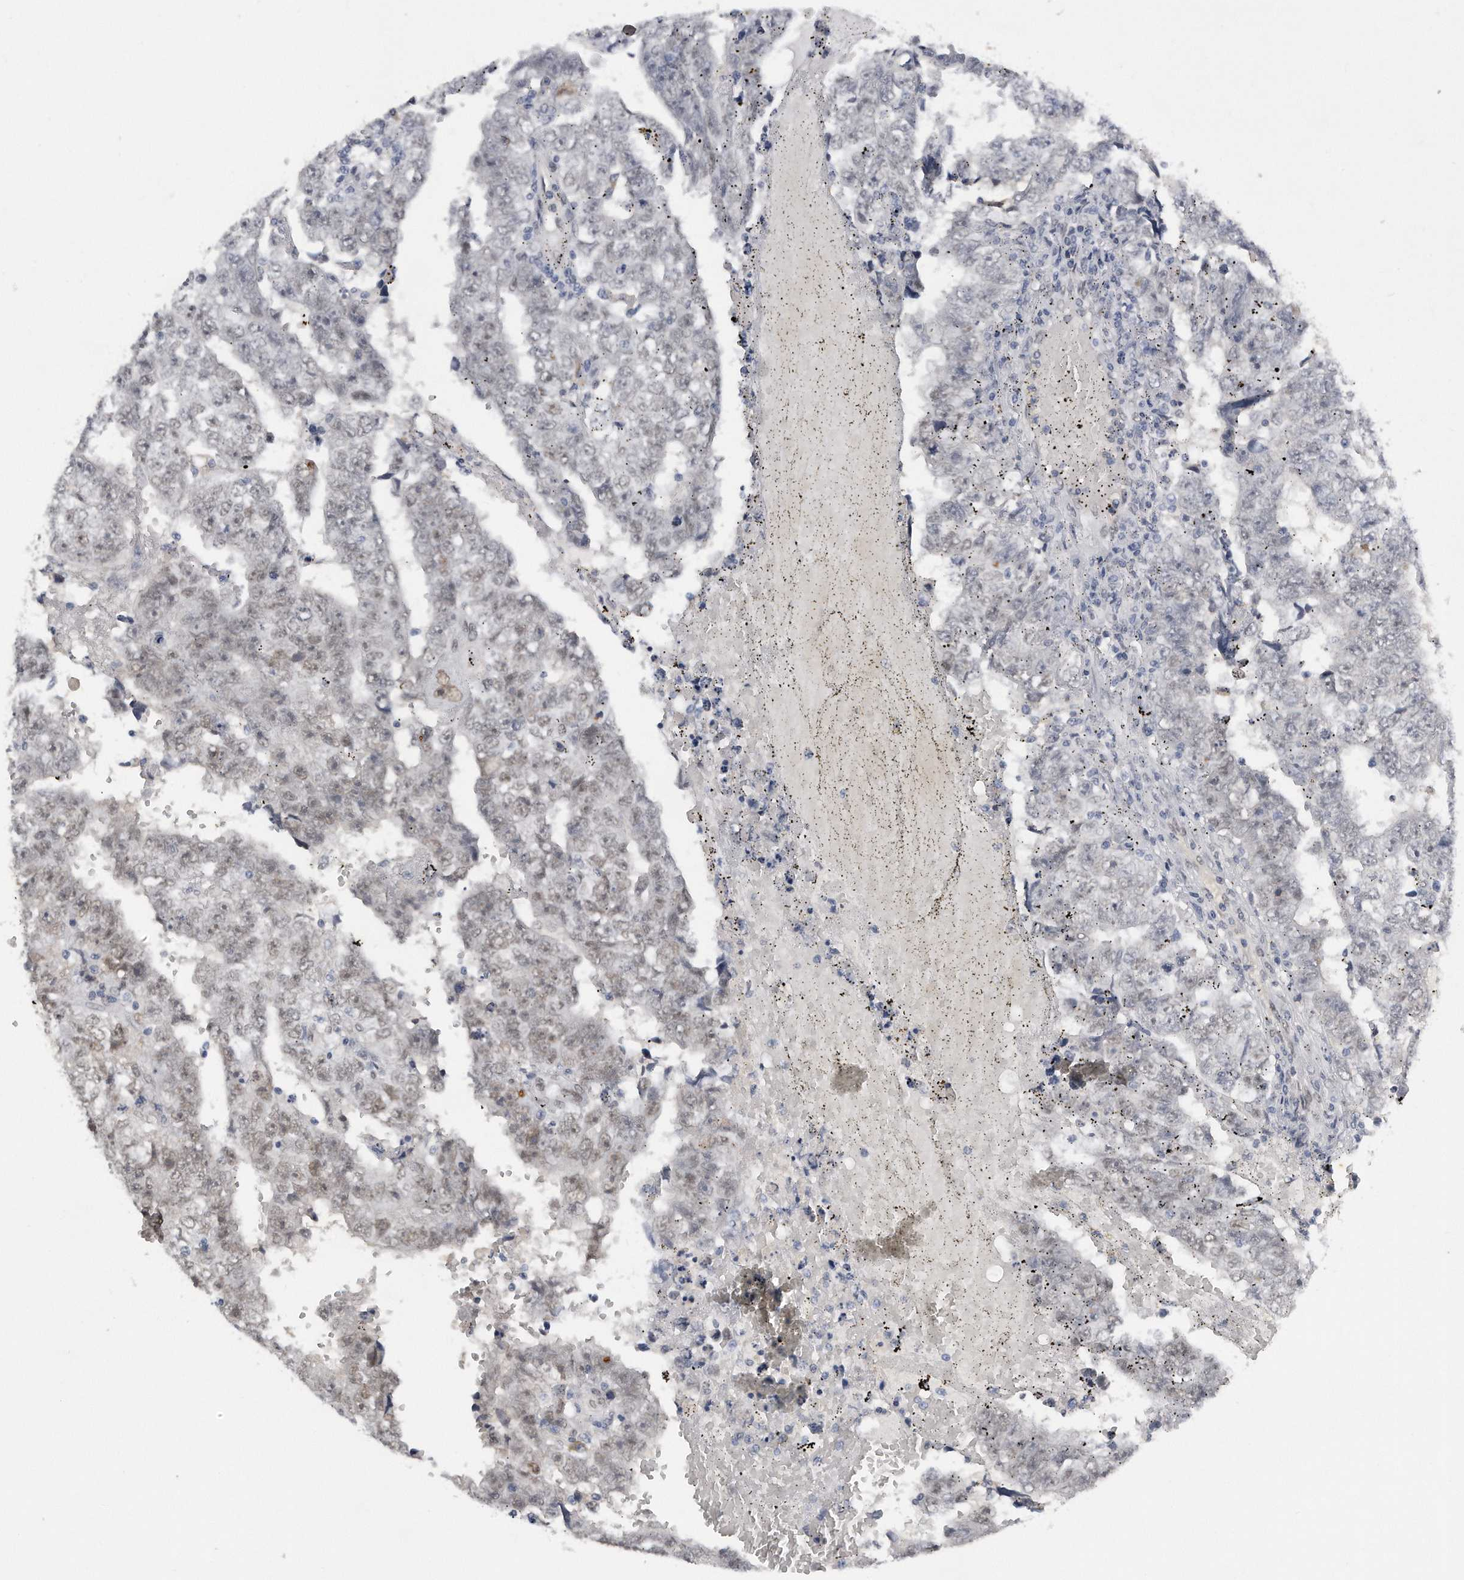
{"staining": {"intensity": "weak", "quantity": "25%-75%", "location": "nuclear"}, "tissue": "testis cancer", "cell_type": "Tumor cells", "image_type": "cancer", "snomed": [{"axis": "morphology", "description": "Carcinoma, Embryonal, NOS"}, {"axis": "topography", "description": "Testis"}], "caption": "Testis cancer stained with DAB immunohistochemistry (IHC) exhibits low levels of weak nuclear staining in approximately 25%-75% of tumor cells. (Brightfield microscopy of DAB IHC at high magnification).", "gene": "CTBP2", "patient": {"sex": "male", "age": 25}}